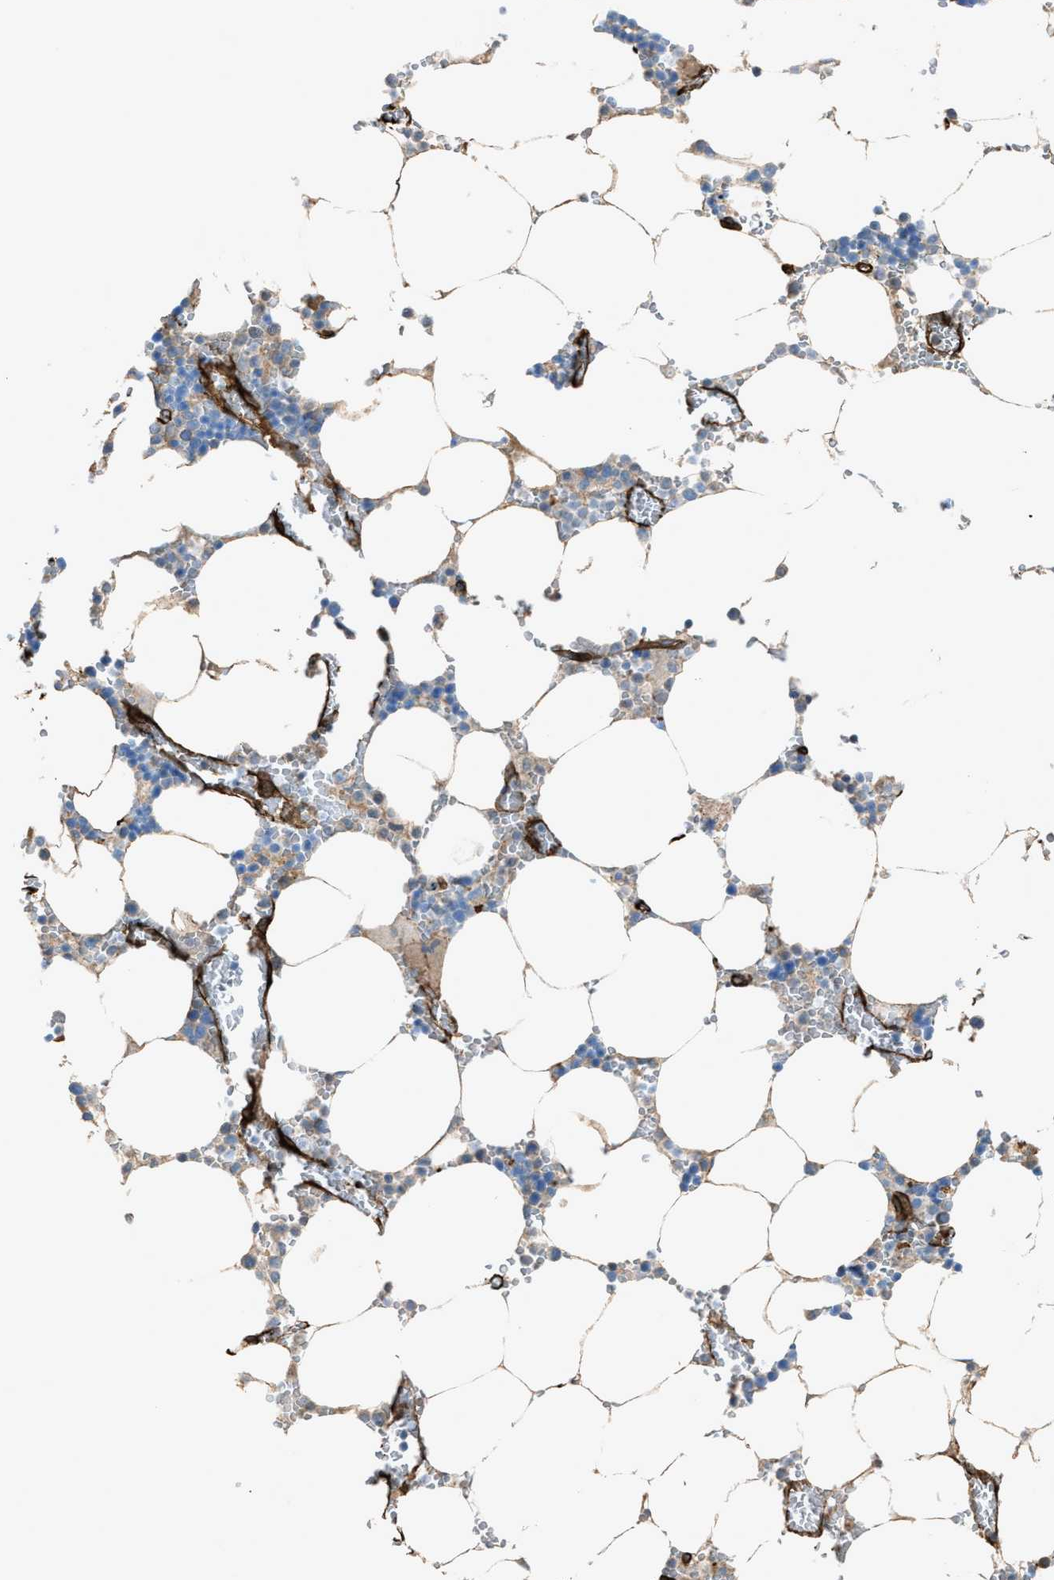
{"staining": {"intensity": "strong", "quantity": "<25%", "location": "cytoplasmic/membranous"}, "tissue": "bone marrow", "cell_type": "Hematopoietic cells", "image_type": "normal", "snomed": [{"axis": "morphology", "description": "Normal tissue, NOS"}, {"axis": "topography", "description": "Bone marrow"}], "caption": "Bone marrow stained with immunohistochemistry (IHC) shows strong cytoplasmic/membranous expression in approximately <25% of hematopoietic cells.", "gene": "SLC22A15", "patient": {"sex": "male", "age": 70}}